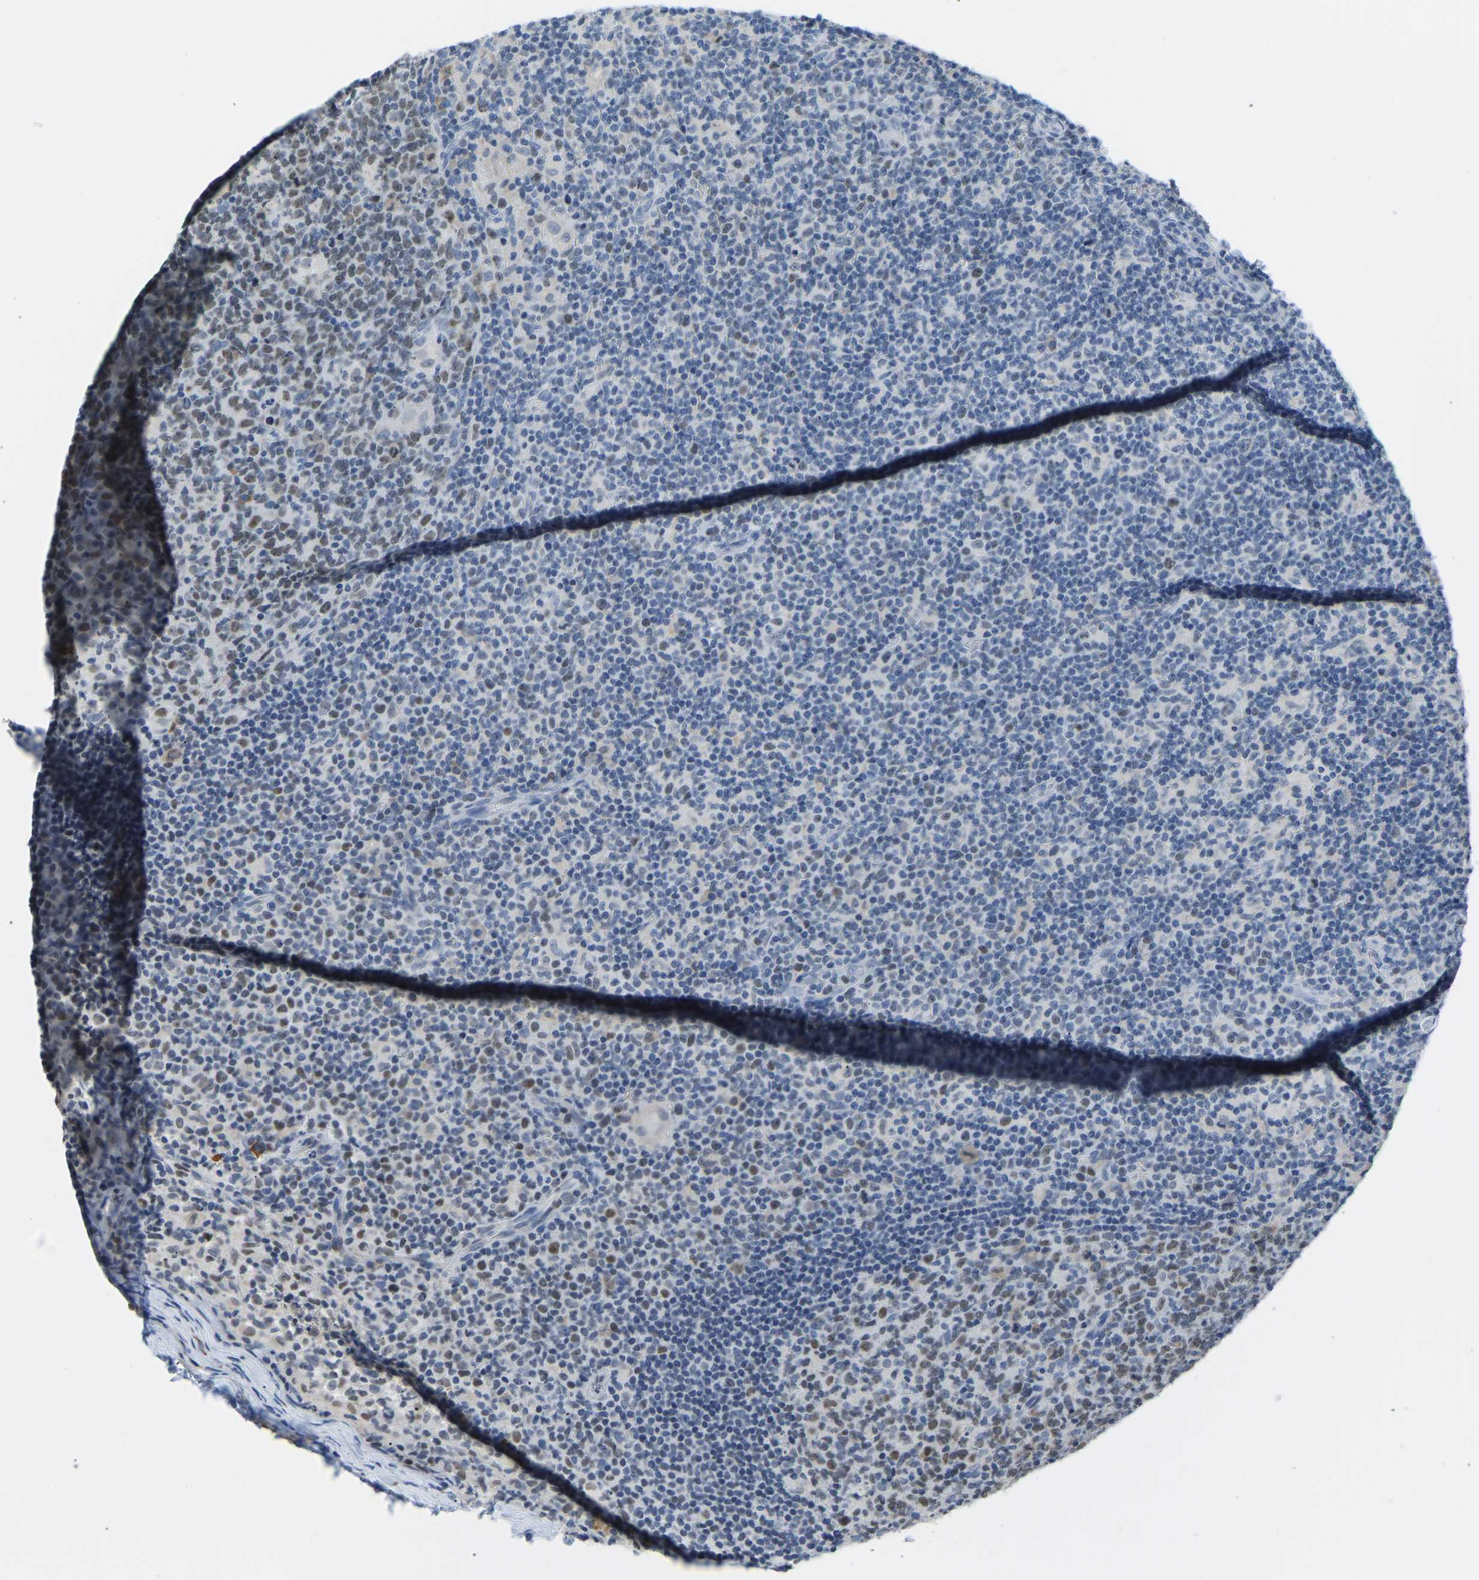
{"staining": {"intensity": "moderate", "quantity": "25%-75%", "location": "nuclear"}, "tissue": "lymph node", "cell_type": "Germinal center cells", "image_type": "normal", "snomed": [{"axis": "morphology", "description": "Normal tissue, NOS"}, {"axis": "morphology", "description": "Inflammation, NOS"}, {"axis": "topography", "description": "Lymph node"}], "caption": "Germinal center cells display medium levels of moderate nuclear positivity in about 25%-75% of cells in benign lymph node.", "gene": "VRK1", "patient": {"sex": "male", "age": 55}}